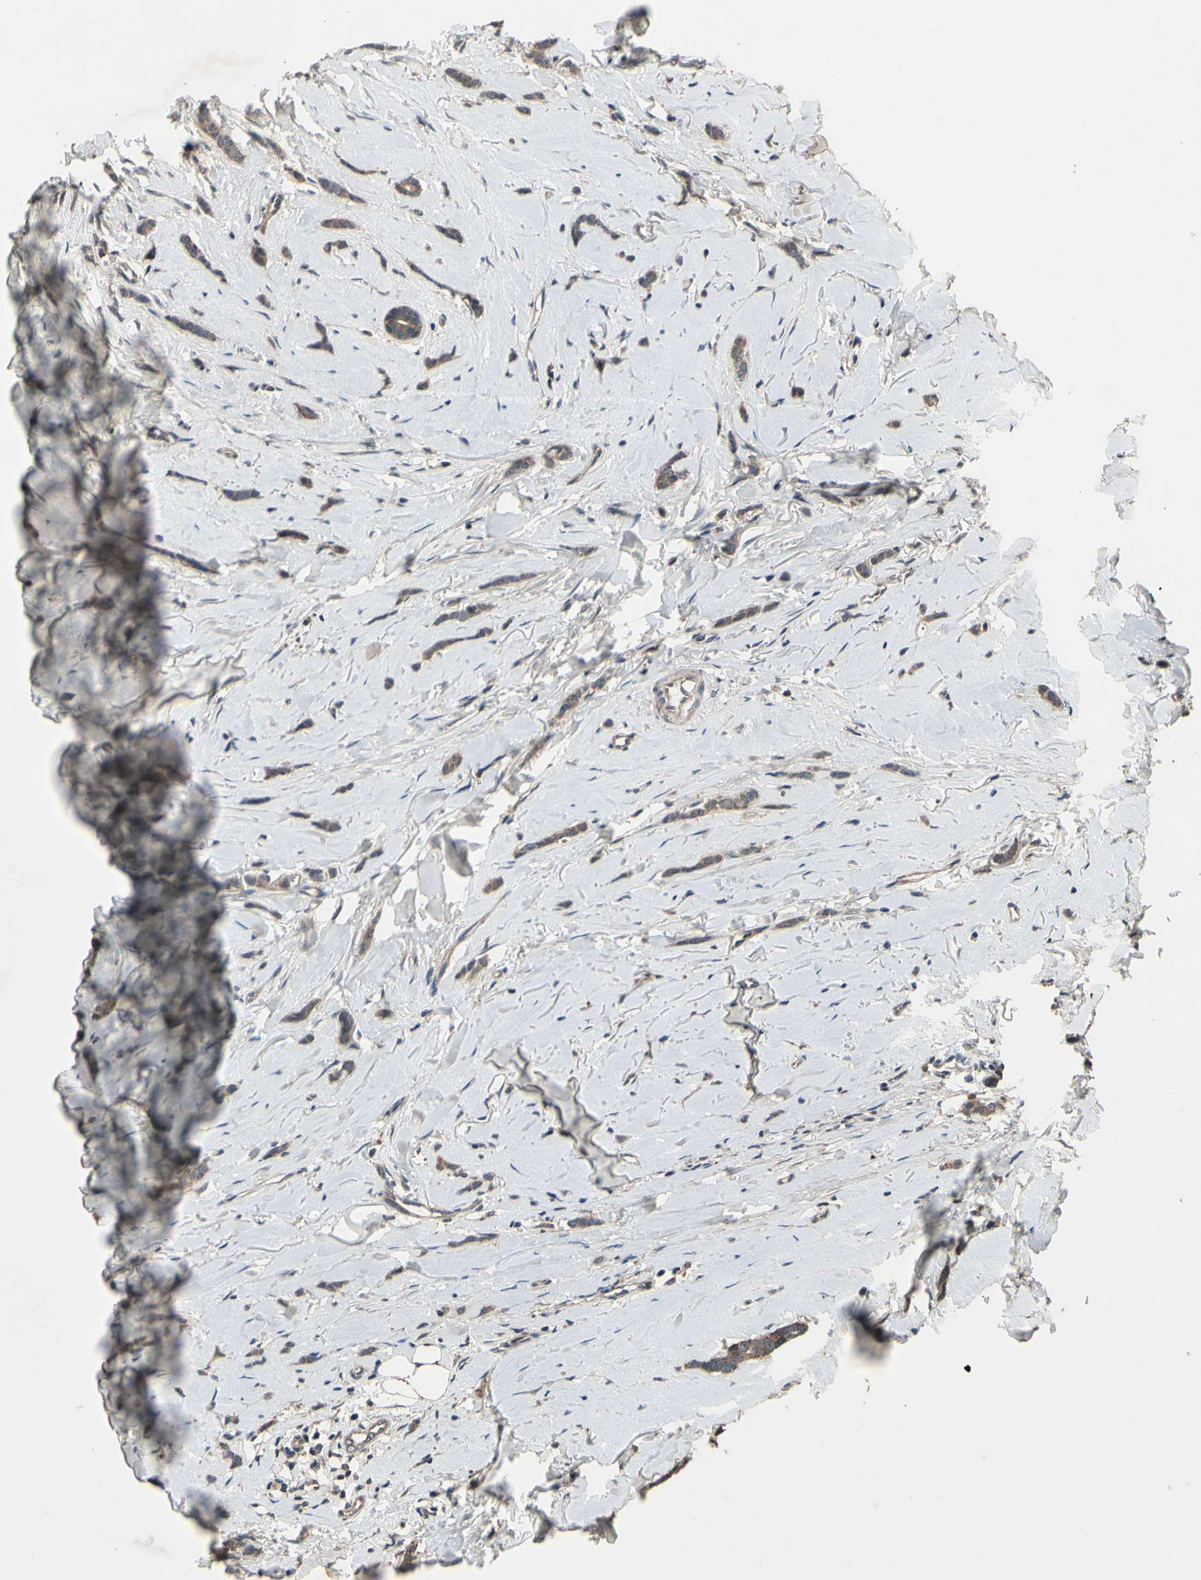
{"staining": {"intensity": "weak", "quantity": ">75%", "location": "cytoplasmic/membranous"}, "tissue": "breast cancer", "cell_type": "Tumor cells", "image_type": "cancer", "snomed": [{"axis": "morphology", "description": "Lobular carcinoma"}, {"axis": "topography", "description": "Skin"}, {"axis": "topography", "description": "Breast"}], "caption": "Brown immunohistochemical staining in human breast cancer shows weak cytoplasmic/membranous positivity in approximately >75% of tumor cells. The protein of interest is stained brown, and the nuclei are stained in blue (DAB IHC with brightfield microscopy, high magnification).", "gene": "MBTPS2", "patient": {"sex": "female", "age": 46}}